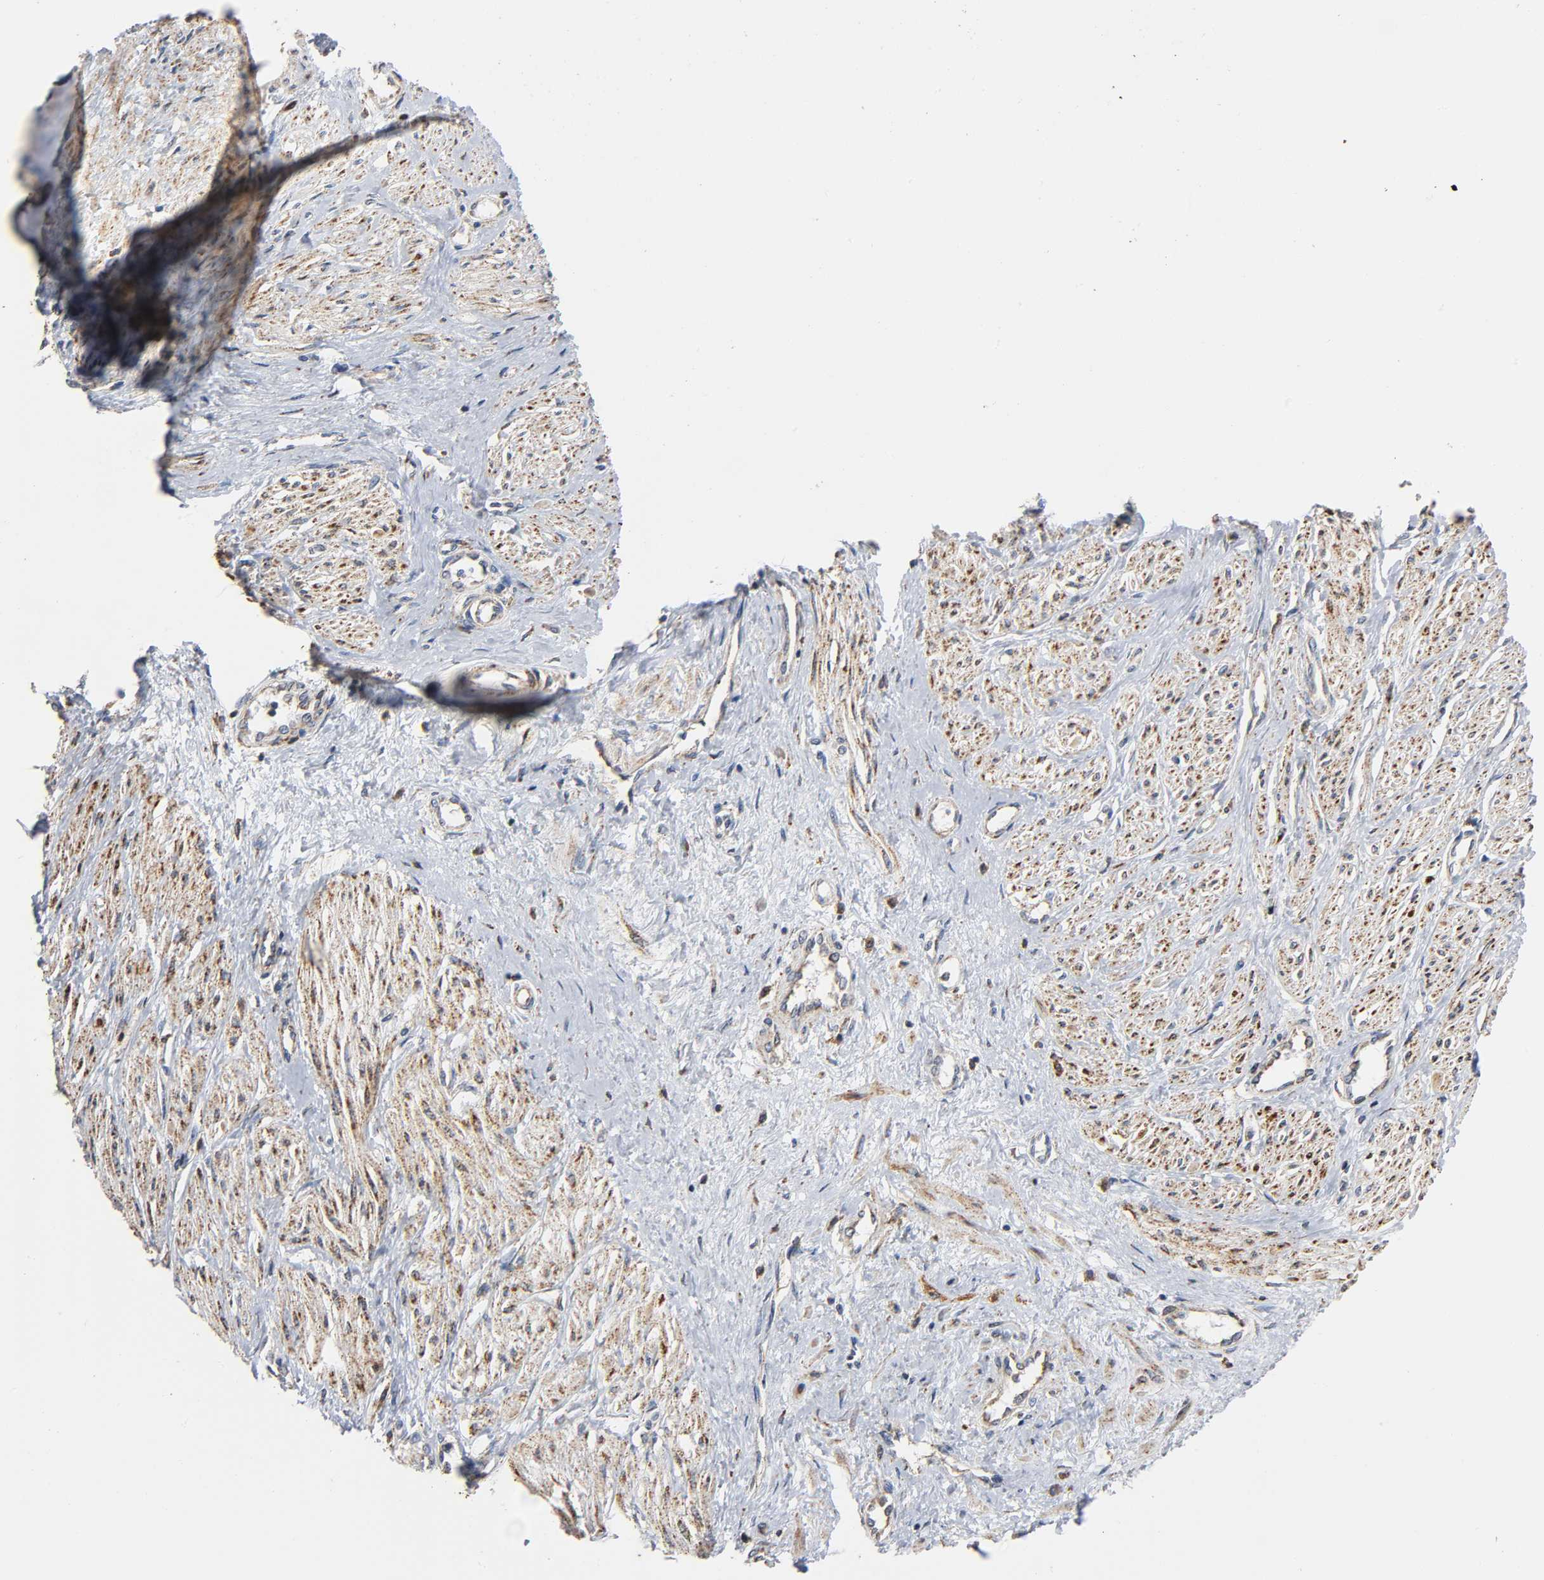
{"staining": {"intensity": "weak", "quantity": ">75%", "location": "cytoplasmic/membranous"}, "tissue": "smooth muscle", "cell_type": "Smooth muscle cells", "image_type": "normal", "snomed": [{"axis": "morphology", "description": "Normal tissue, NOS"}, {"axis": "topography", "description": "Smooth muscle"}, {"axis": "topography", "description": "Uterus"}], "caption": "Immunohistochemical staining of normal human smooth muscle demonstrates weak cytoplasmic/membranous protein expression in approximately >75% of smooth muscle cells.", "gene": "MAP3K1", "patient": {"sex": "female", "age": 39}}